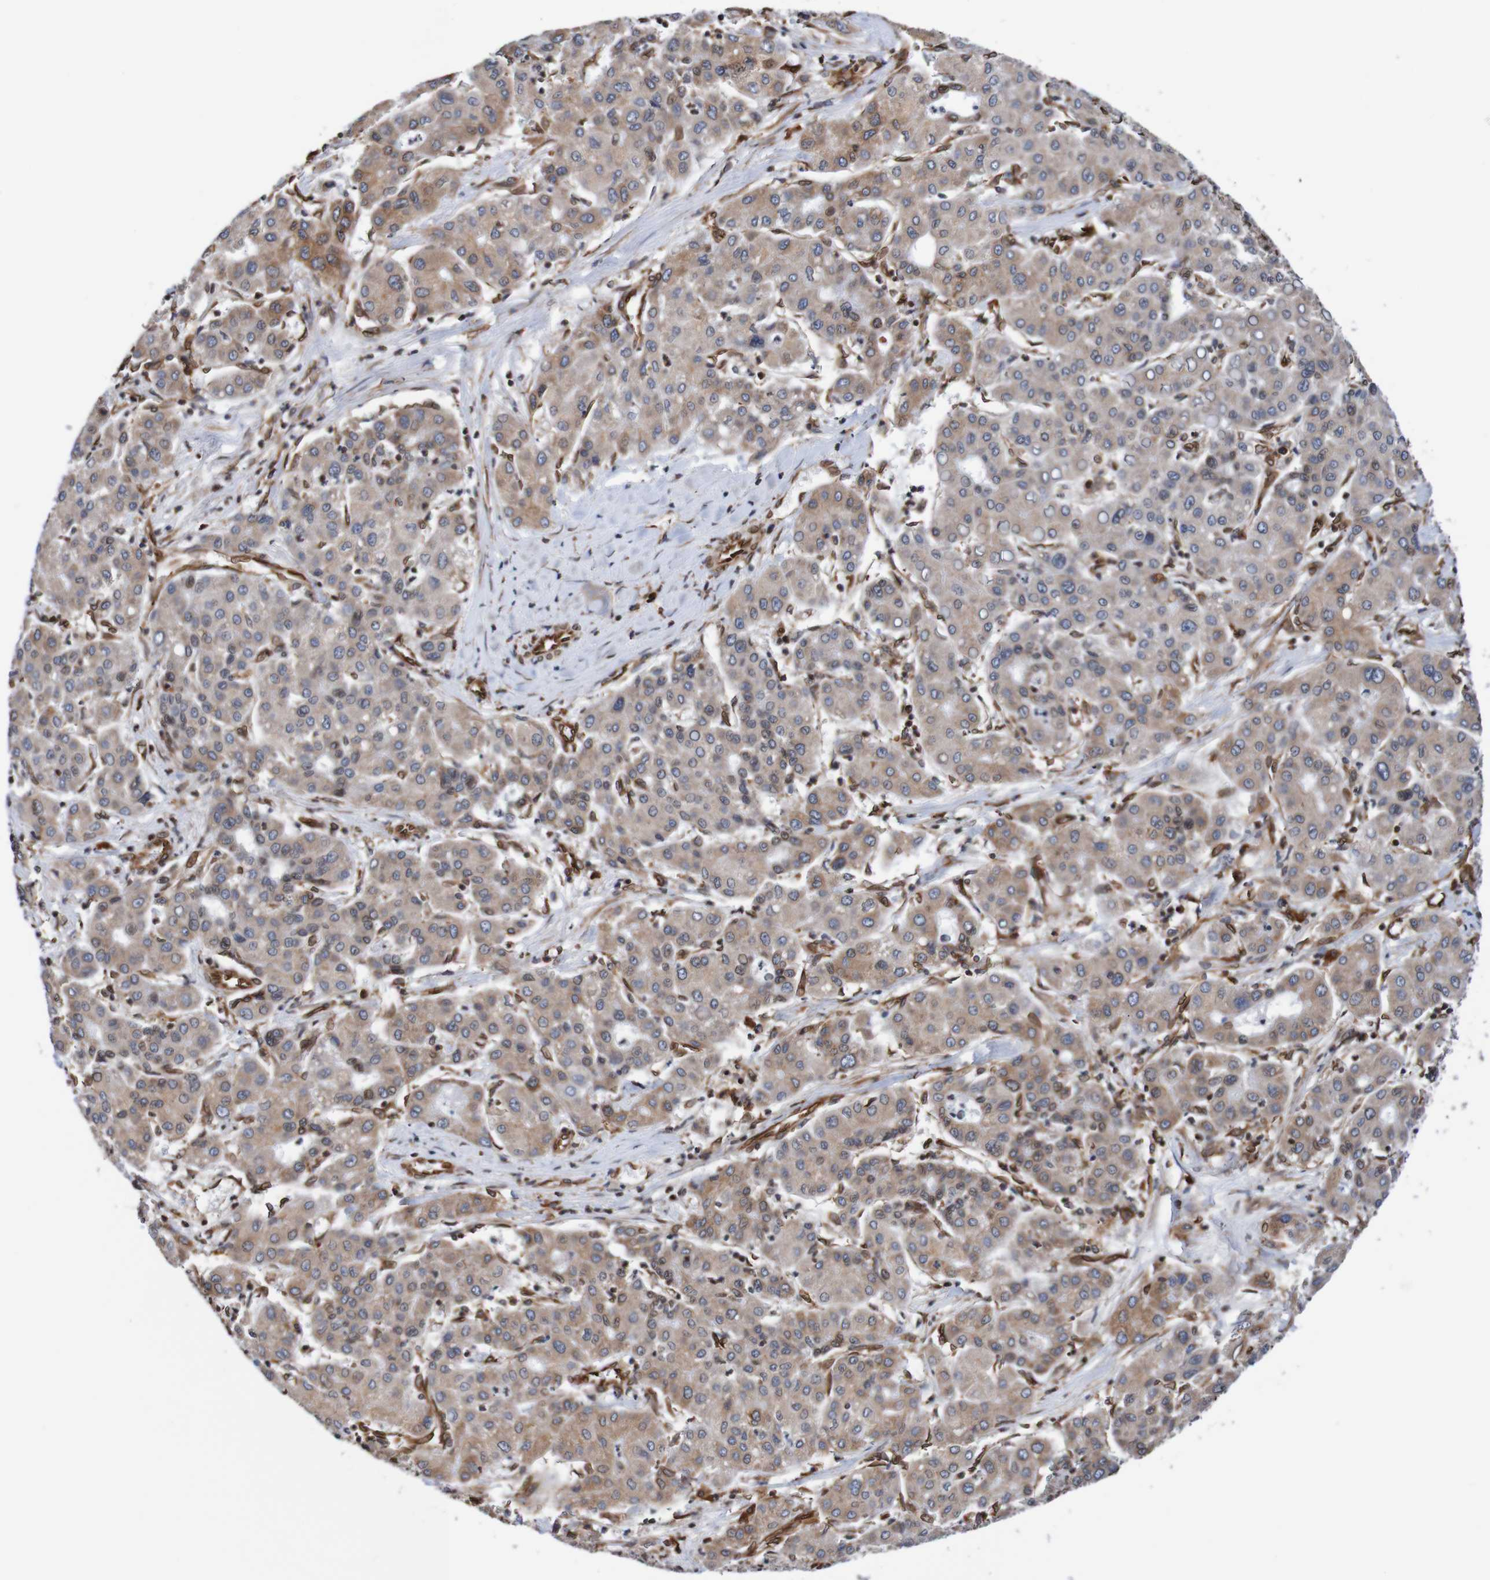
{"staining": {"intensity": "moderate", "quantity": "25%-75%", "location": "cytoplasmic/membranous"}, "tissue": "liver cancer", "cell_type": "Tumor cells", "image_type": "cancer", "snomed": [{"axis": "morphology", "description": "Carcinoma, Hepatocellular, NOS"}, {"axis": "topography", "description": "Liver"}], "caption": "Liver cancer stained for a protein reveals moderate cytoplasmic/membranous positivity in tumor cells. Ihc stains the protein of interest in brown and the nuclei are stained blue.", "gene": "TMEM109", "patient": {"sex": "male", "age": 65}}